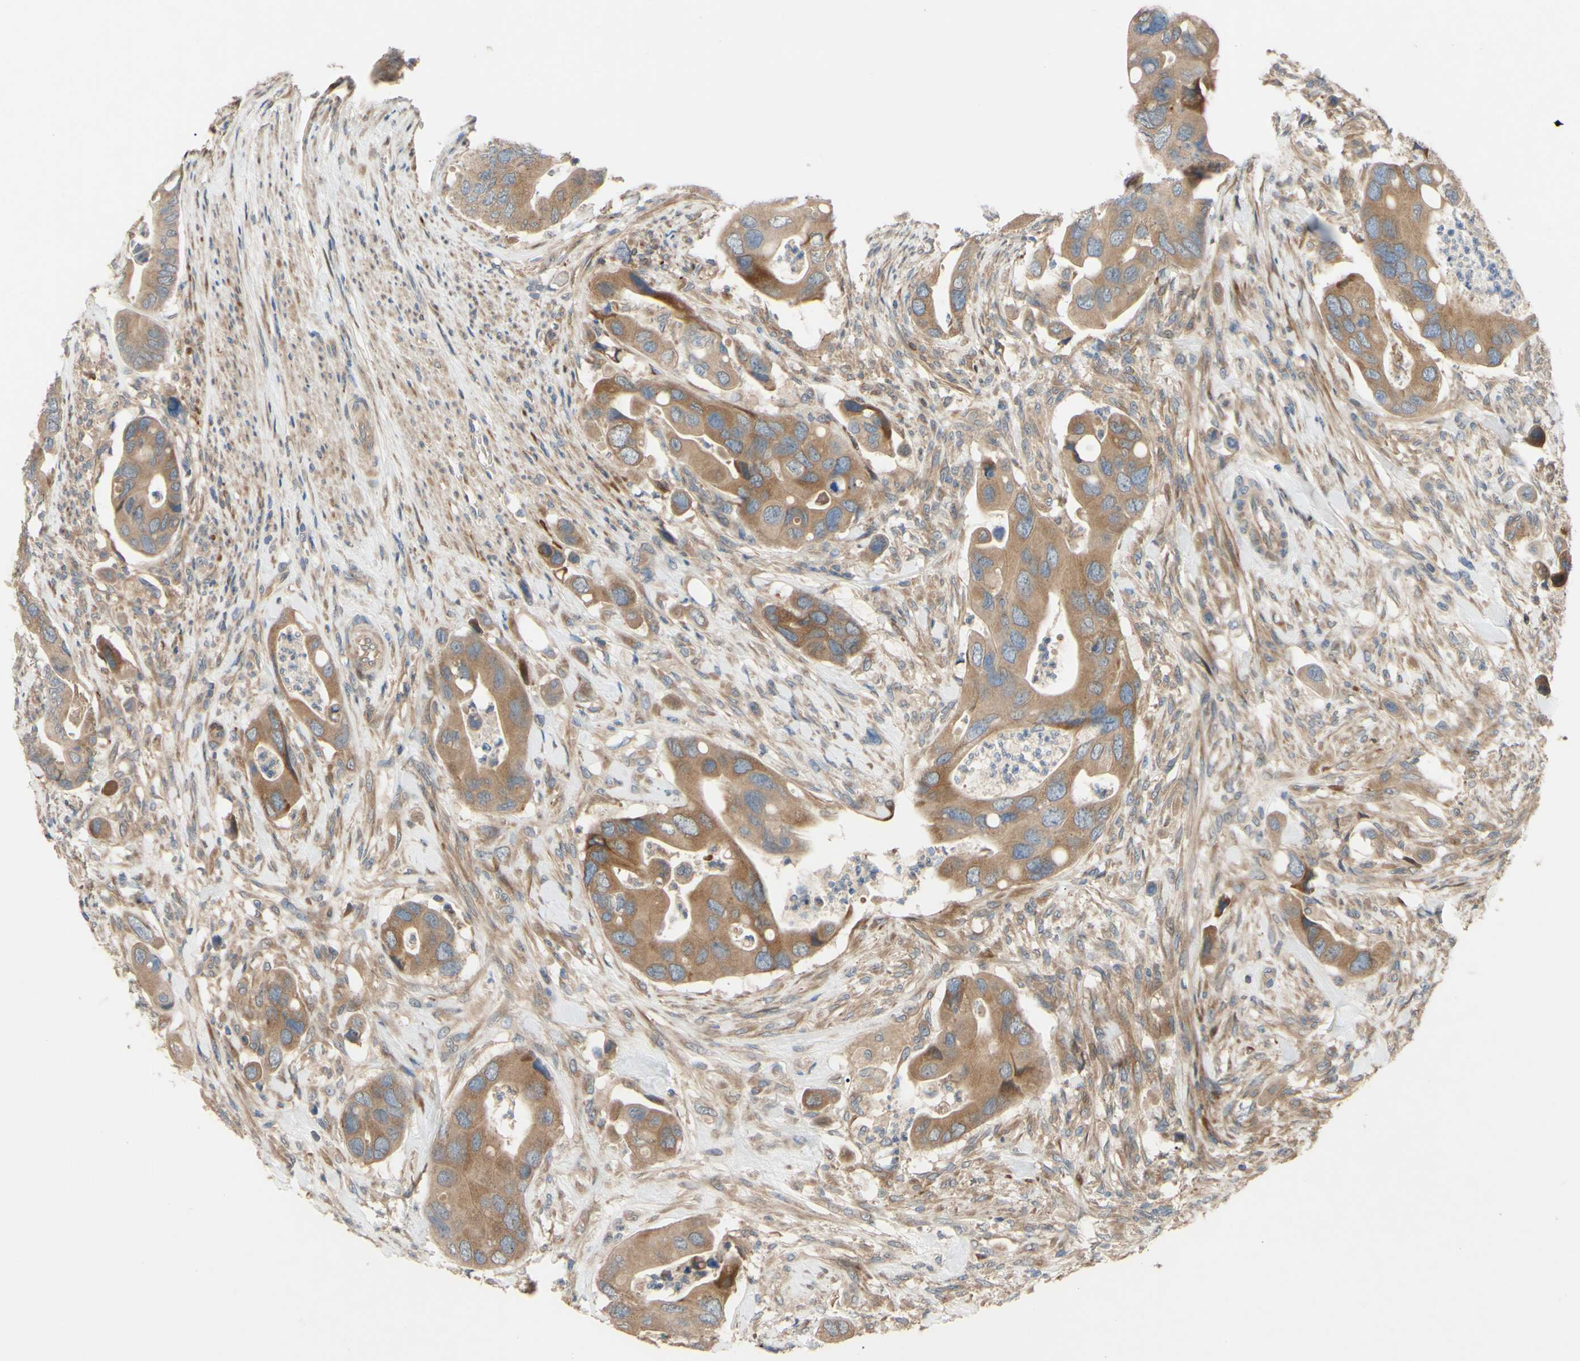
{"staining": {"intensity": "moderate", "quantity": ">75%", "location": "cytoplasmic/membranous"}, "tissue": "colorectal cancer", "cell_type": "Tumor cells", "image_type": "cancer", "snomed": [{"axis": "morphology", "description": "Adenocarcinoma, NOS"}, {"axis": "topography", "description": "Rectum"}], "caption": "Moderate cytoplasmic/membranous protein expression is identified in about >75% of tumor cells in colorectal adenocarcinoma. (DAB = brown stain, brightfield microscopy at high magnification).", "gene": "SPTLC1", "patient": {"sex": "female", "age": 57}}